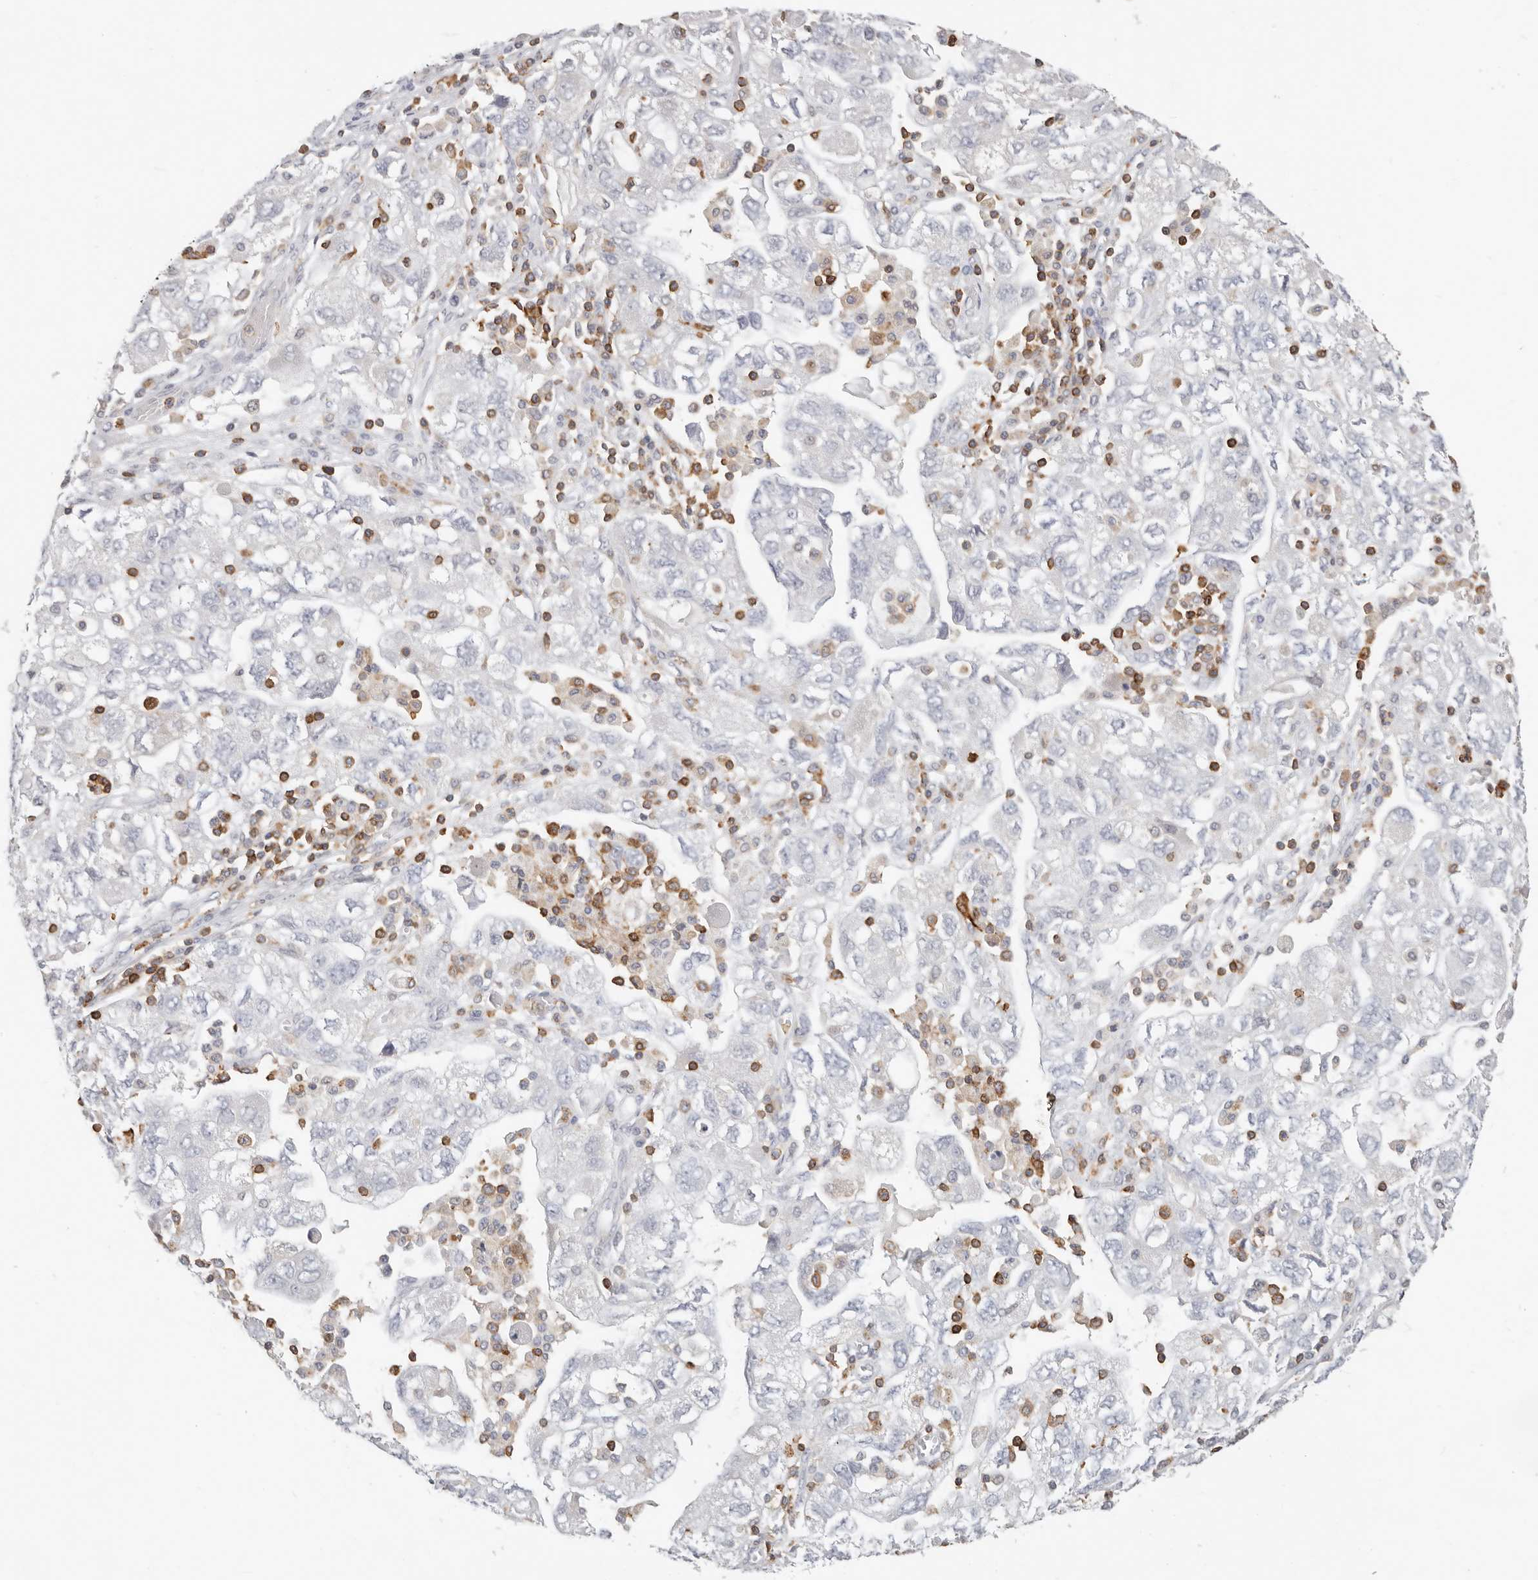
{"staining": {"intensity": "negative", "quantity": "none", "location": "none"}, "tissue": "ovarian cancer", "cell_type": "Tumor cells", "image_type": "cancer", "snomed": [{"axis": "morphology", "description": "Carcinoma, NOS"}, {"axis": "morphology", "description": "Cystadenocarcinoma, serous, NOS"}, {"axis": "topography", "description": "Ovary"}], "caption": "The micrograph exhibits no staining of tumor cells in ovarian cancer. Brightfield microscopy of IHC stained with DAB (3,3'-diaminobenzidine) (brown) and hematoxylin (blue), captured at high magnification.", "gene": "TMEM63B", "patient": {"sex": "female", "age": 69}}